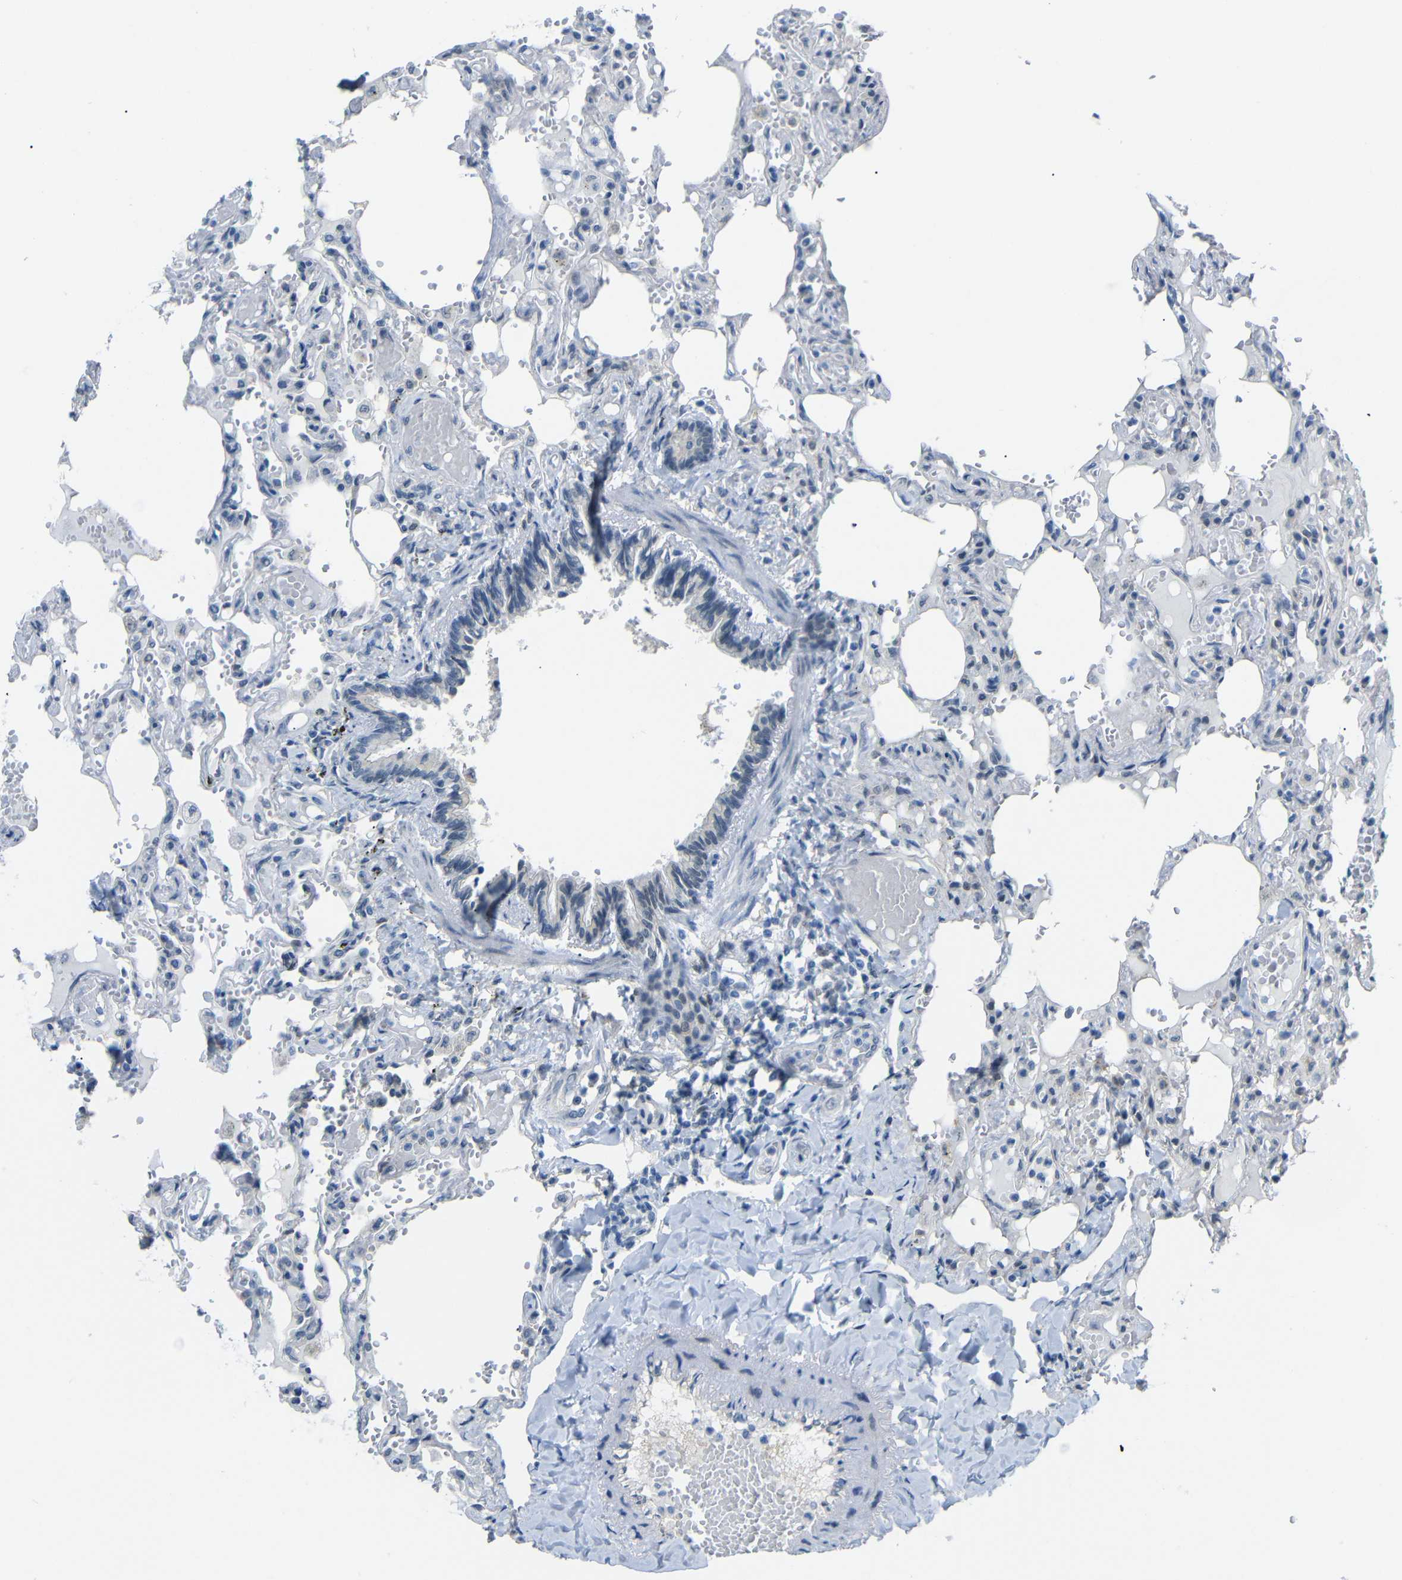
{"staining": {"intensity": "negative", "quantity": "none", "location": "none"}, "tissue": "lung", "cell_type": "Alveolar cells", "image_type": "normal", "snomed": [{"axis": "morphology", "description": "Normal tissue, NOS"}, {"axis": "topography", "description": "Lung"}], "caption": "Immunohistochemistry image of benign lung stained for a protein (brown), which demonstrates no staining in alveolar cells. (DAB (3,3'-diaminobenzidine) immunohistochemistry, high magnification).", "gene": "GPR158", "patient": {"sex": "male", "age": 21}}